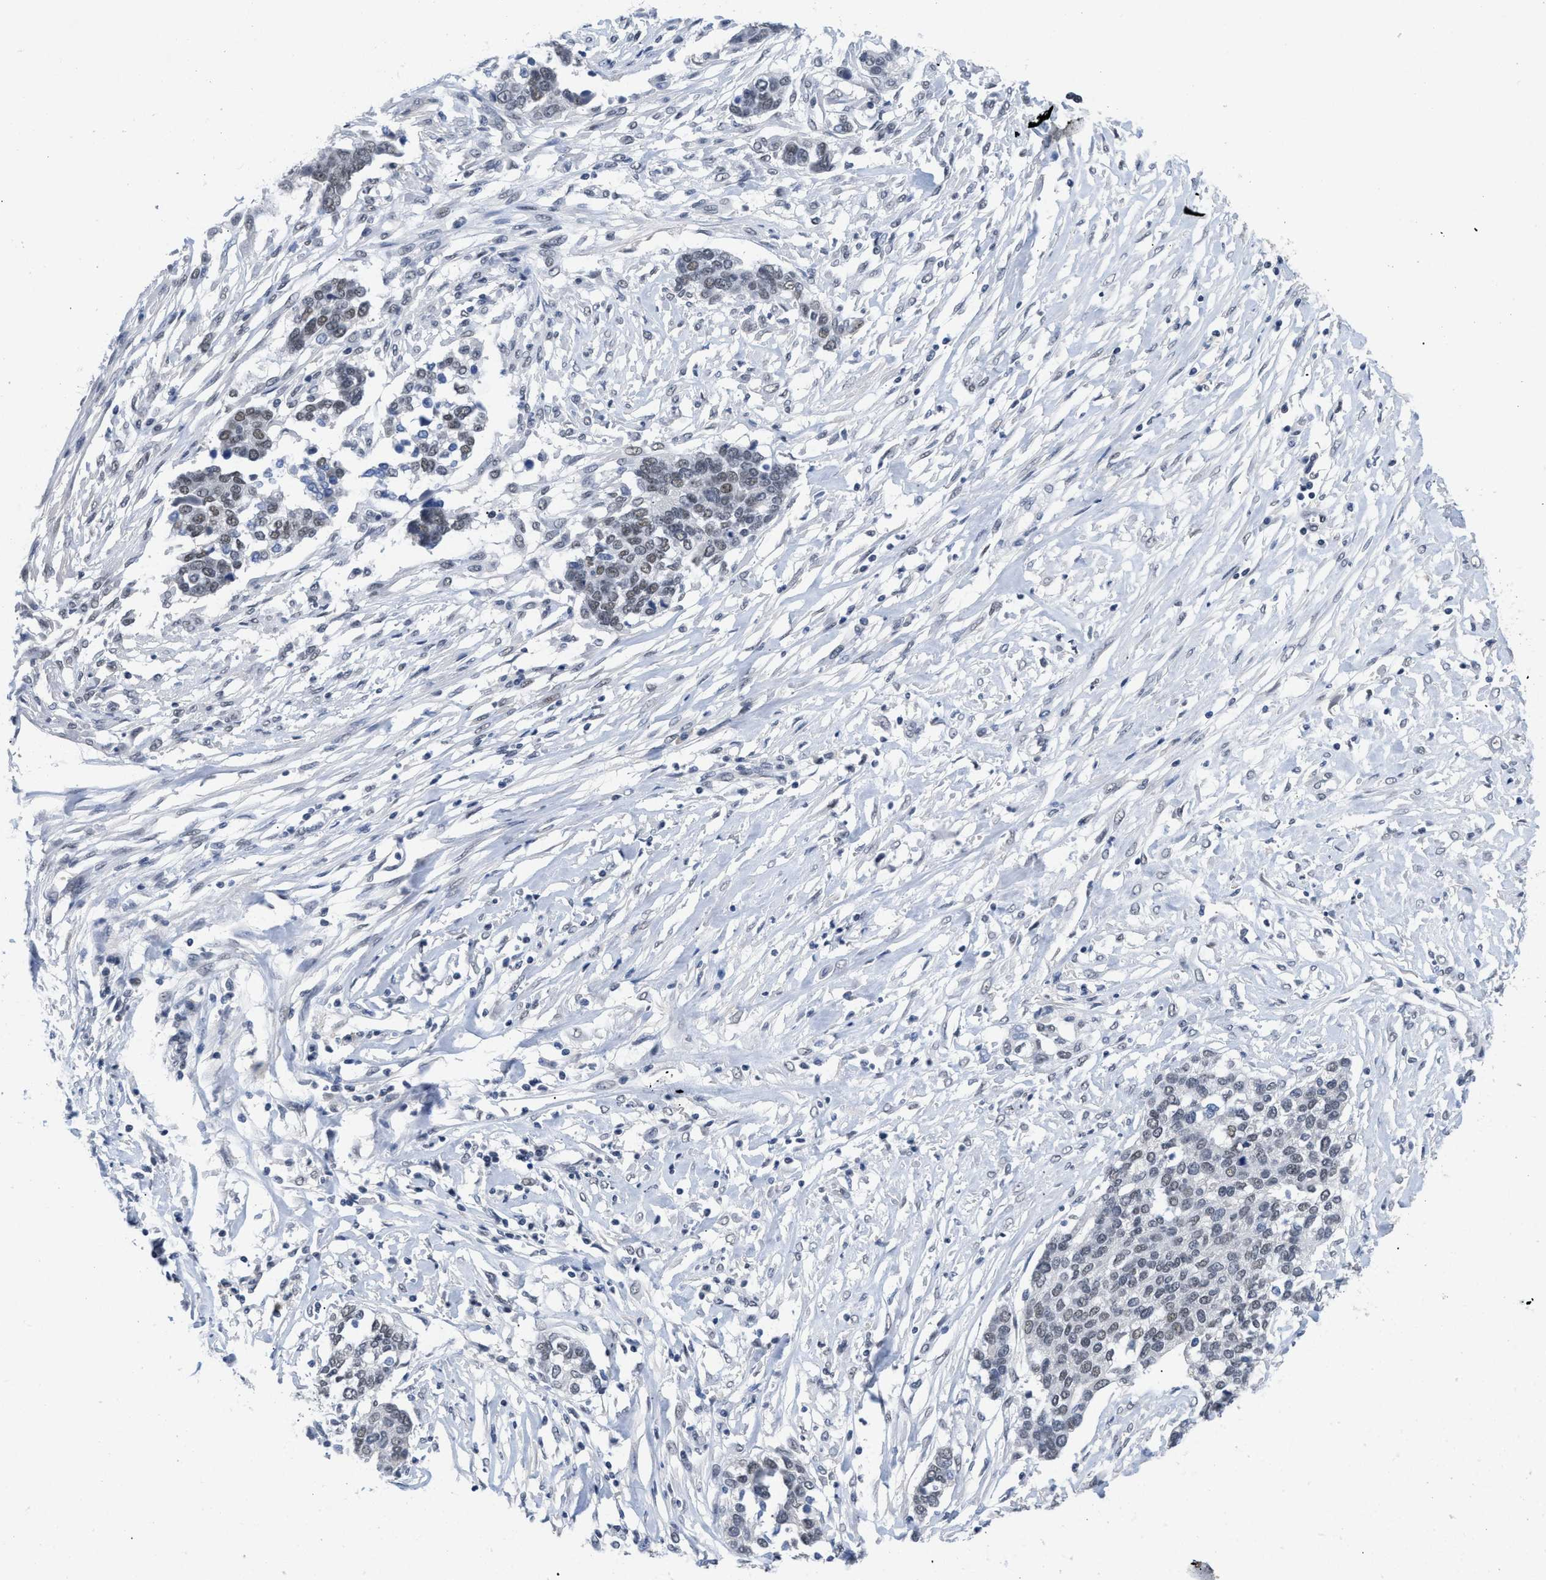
{"staining": {"intensity": "weak", "quantity": "<25%", "location": "nuclear"}, "tissue": "ovarian cancer", "cell_type": "Tumor cells", "image_type": "cancer", "snomed": [{"axis": "morphology", "description": "Cystadenocarcinoma, serous, NOS"}, {"axis": "topography", "description": "Ovary"}], "caption": "DAB immunohistochemical staining of ovarian cancer displays no significant positivity in tumor cells. (Stains: DAB immunohistochemistry (IHC) with hematoxylin counter stain, Microscopy: brightfield microscopy at high magnification).", "gene": "GGNBP2", "patient": {"sex": "female", "age": 44}}